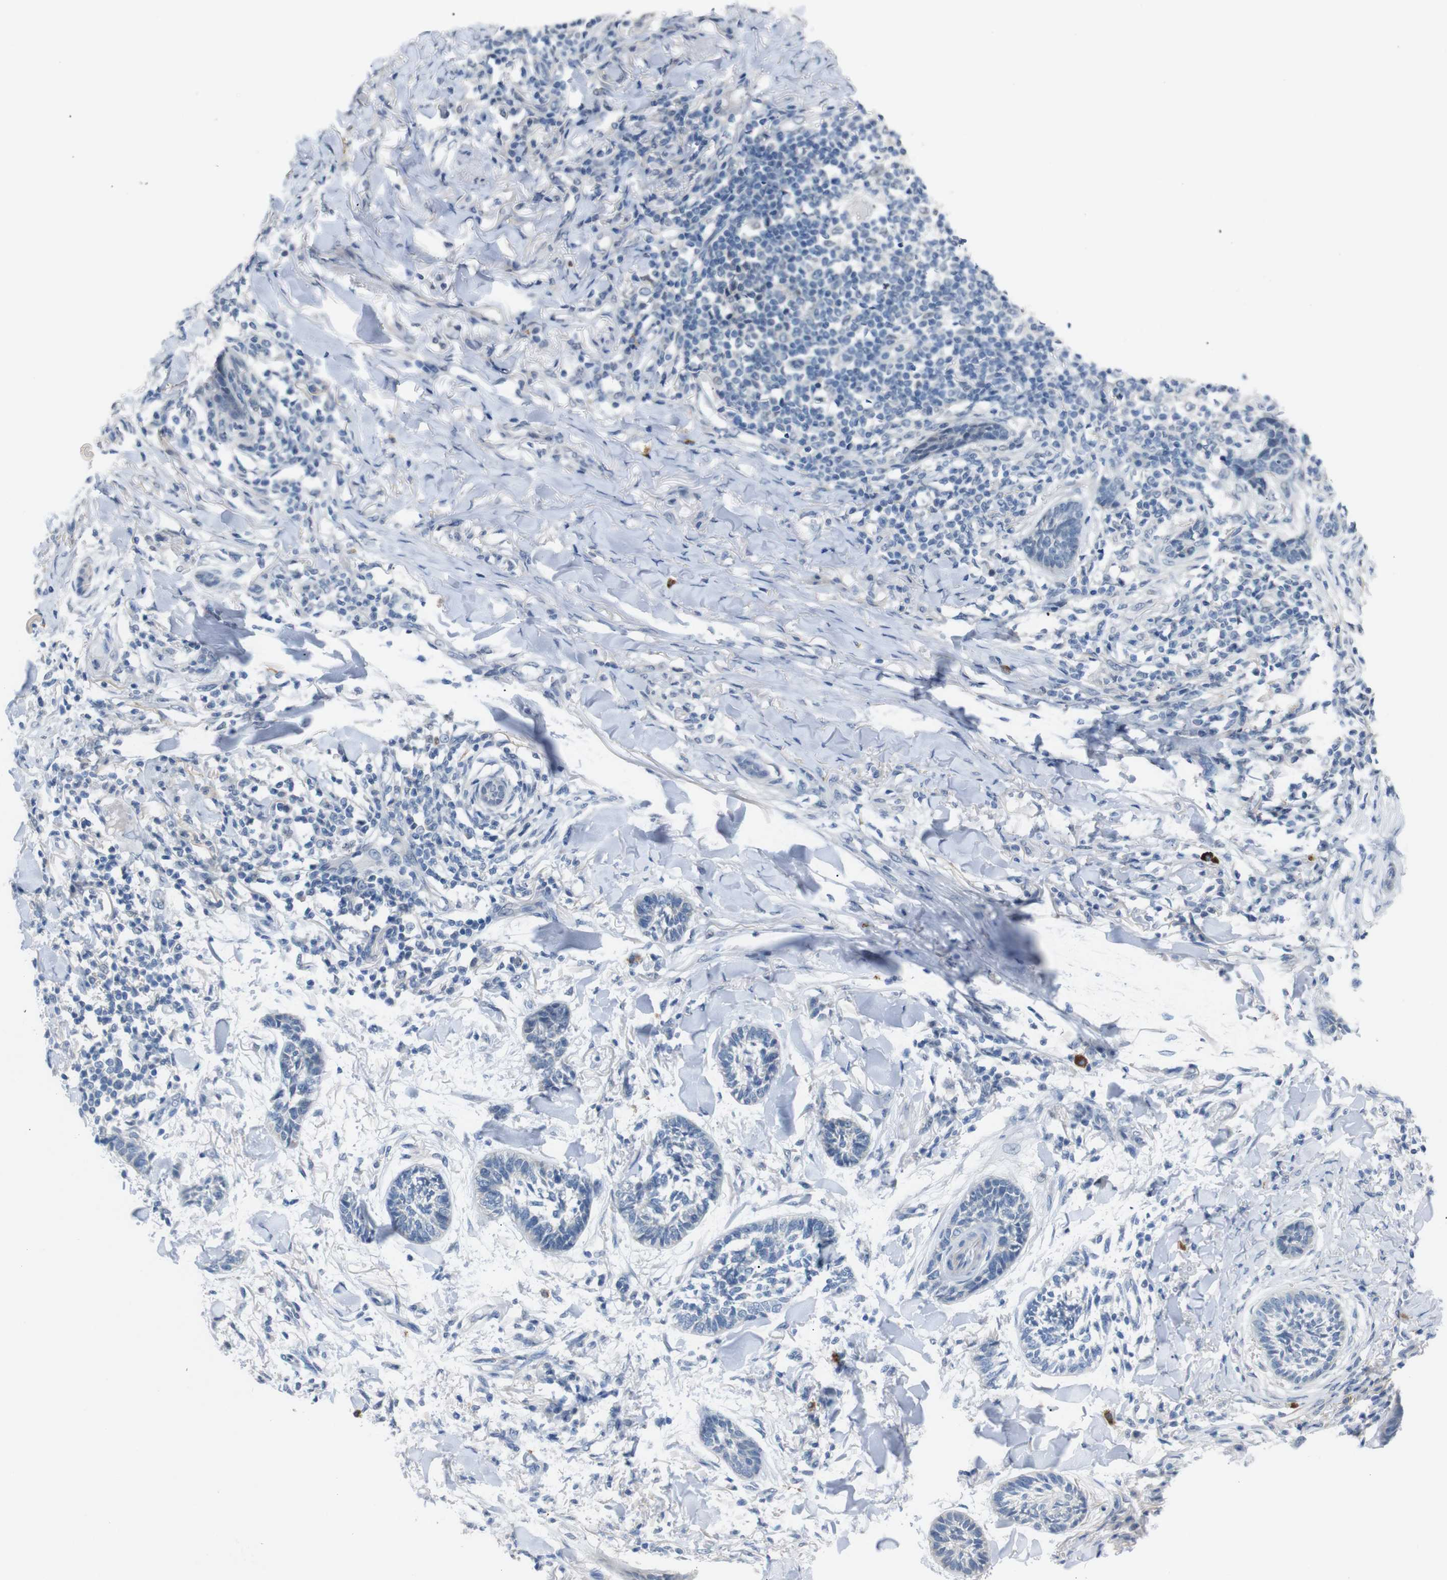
{"staining": {"intensity": "negative", "quantity": "none", "location": "none"}, "tissue": "skin cancer", "cell_type": "Tumor cells", "image_type": "cancer", "snomed": [{"axis": "morphology", "description": "Papilloma, NOS"}, {"axis": "morphology", "description": "Basal cell carcinoma"}, {"axis": "topography", "description": "Skin"}], "caption": "This histopathology image is of basal cell carcinoma (skin) stained with immunohistochemistry to label a protein in brown with the nuclei are counter-stained blue. There is no positivity in tumor cells. Brightfield microscopy of immunohistochemistry stained with DAB (brown) and hematoxylin (blue), captured at high magnification.", "gene": "CHRM5", "patient": {"sex": "male", "age": 87}}